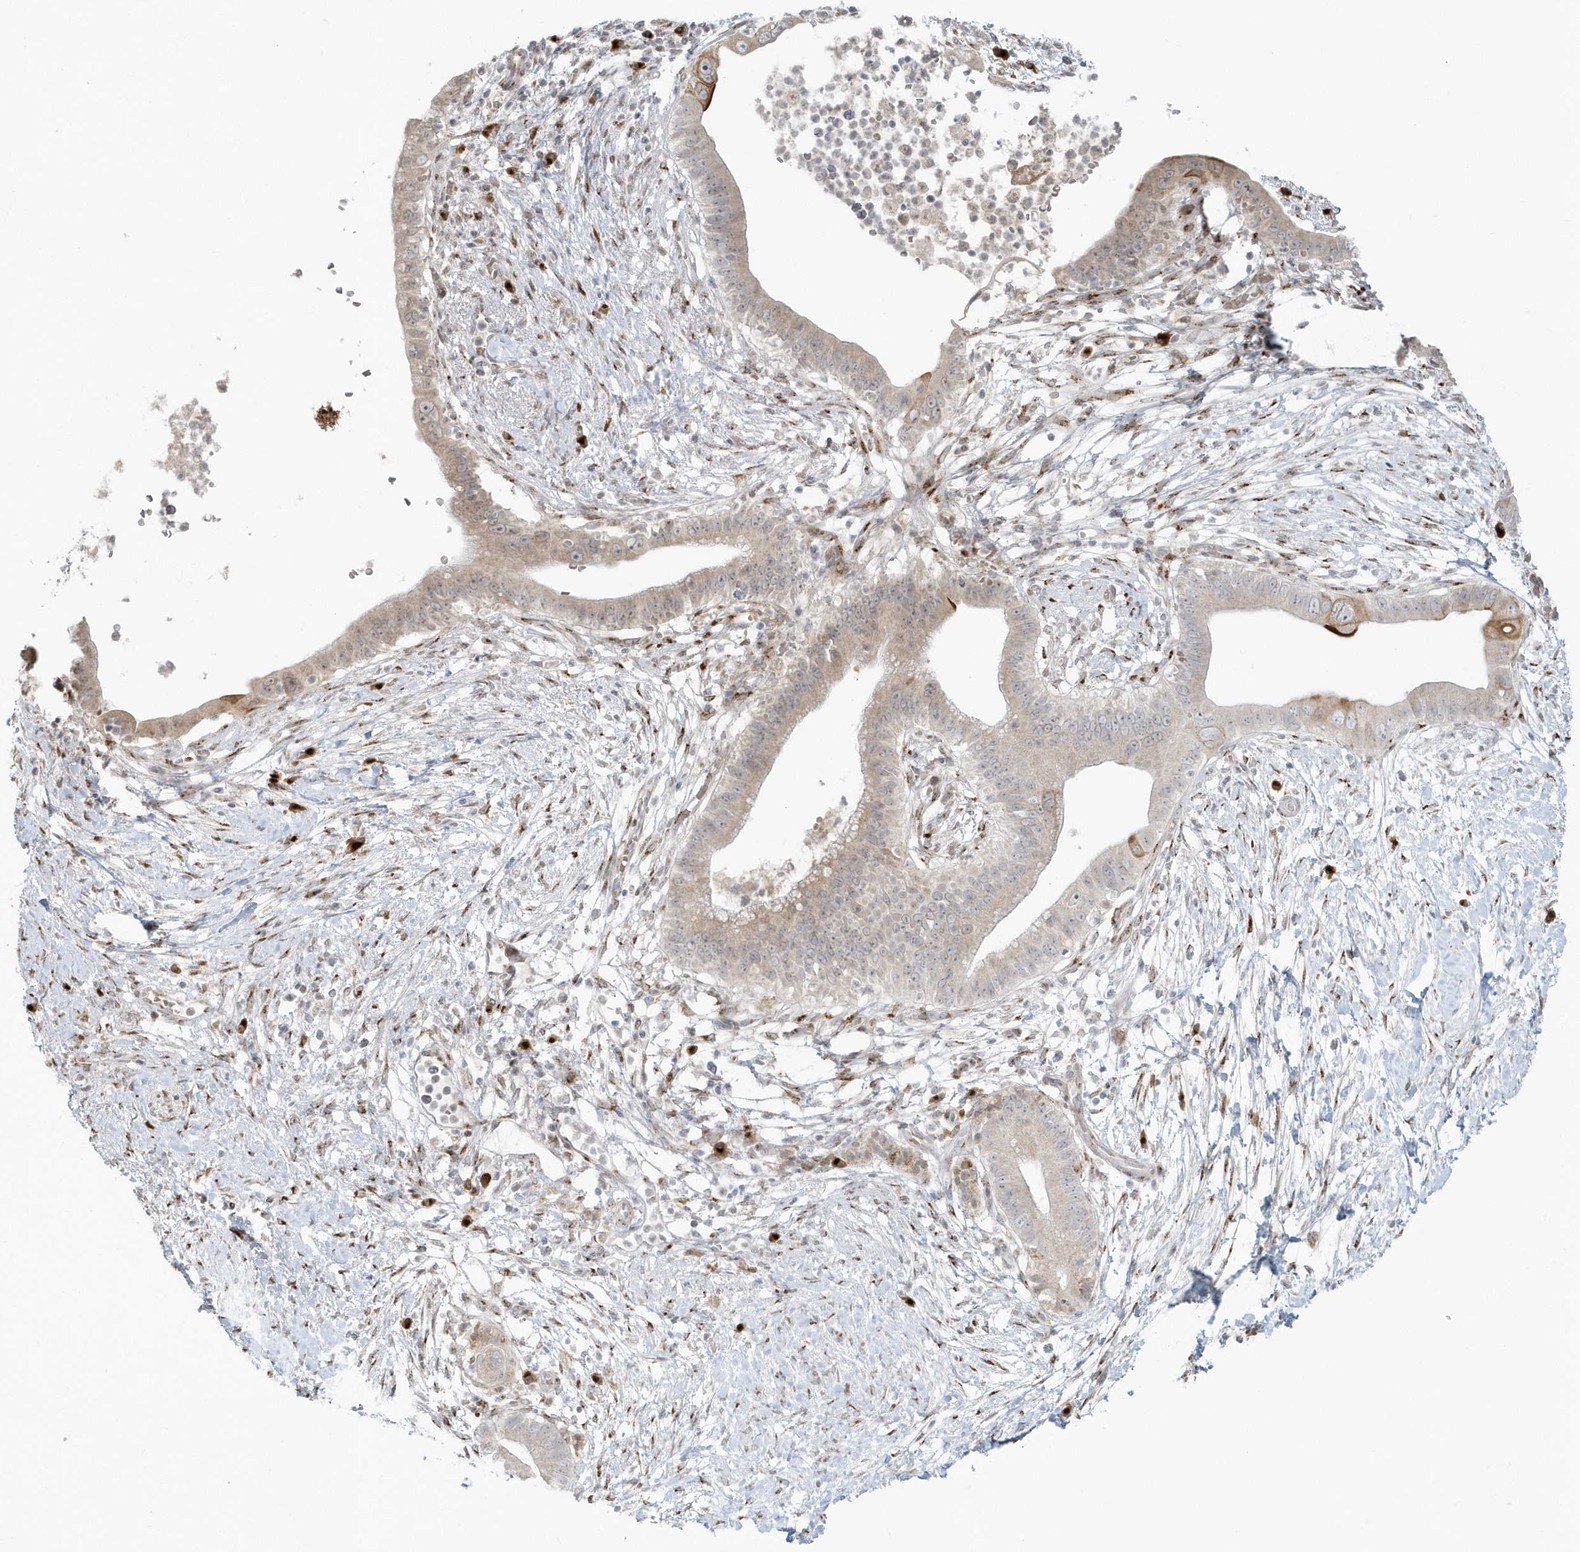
{"staining": {"intensity": "moderate", "quantity": "<25%", "location": "cytoplasmic/membranous"}, "tissue": "pancreatic cancer", "cell_type": "Tumor cells", "image_type": "cancer", "snomed": [{"axis": "morphology", "description": "Adenocarcinoma, NOS"}, {"axis": "topography", "description": "Pancreas"}], "caption": "A photomicrograph showing moderate cytoplasmic/membranous expression in about <25% of tumor cells in pancreatic cancer, as visualized by brown immunohistochemical staining.", "gene": "DHFR", "patient": {"sex": "male", "age": 68}}